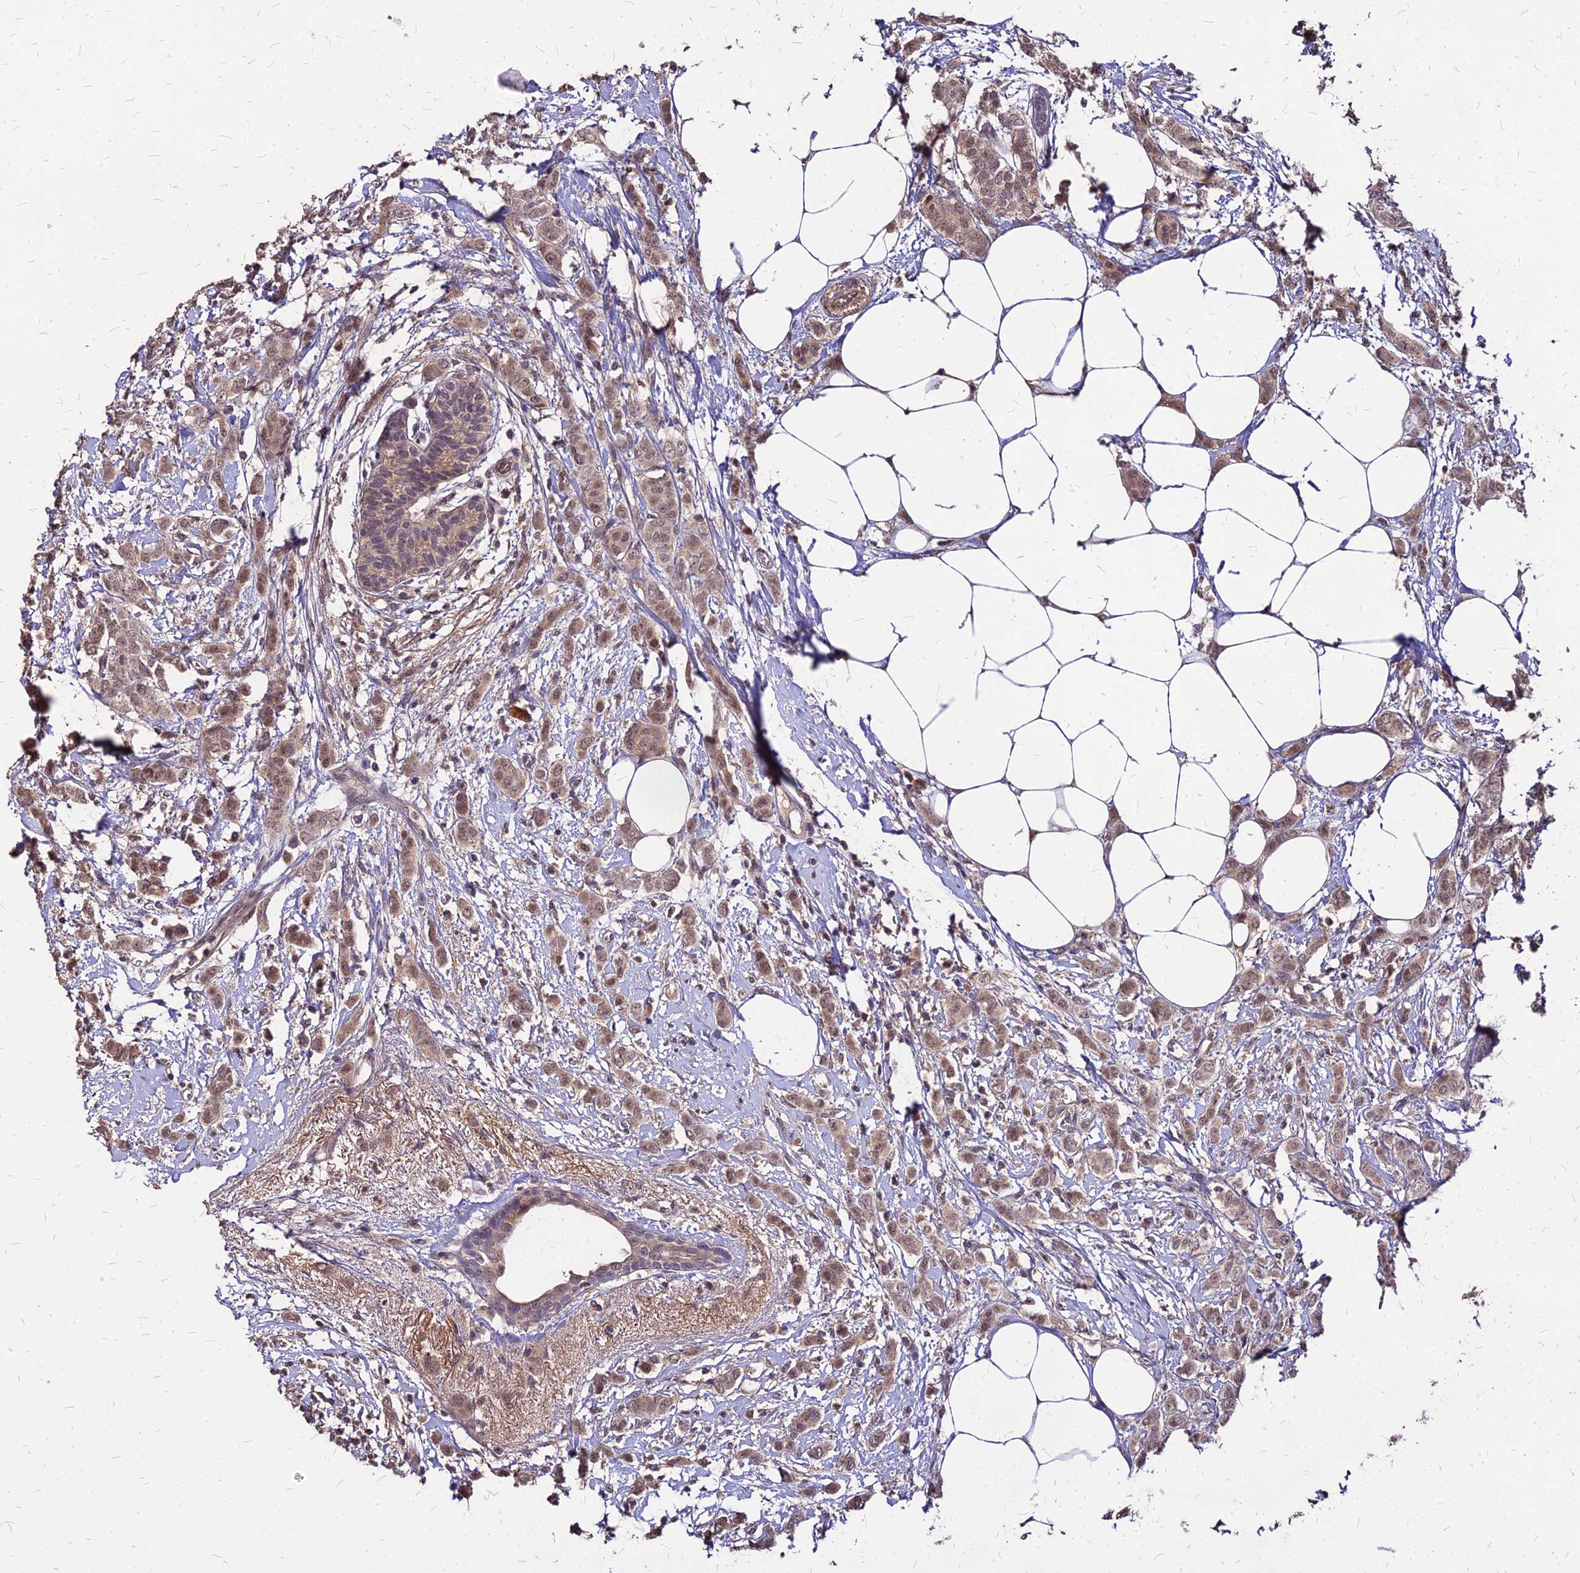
{"staining": {"intensity": "moderate", "quantity": ">75%", "location": "nuclear"}, "tissue": "breast cancer", "cell_type": "Tumor cells", "image_type": "cancer", "snomed": [{"axis": "morphology", "description": "Duct carcinoma"}, {"axis": "topography", "description": "Breast"}], "caption": "This is a micrograph of immunohistochemistry staining of invasive ductal carcinoma (breast), which shows moderate staining in the nuclear of tumor cells.", "gene": "APBA3", "patient": {"sex": "female", "age": 72}}